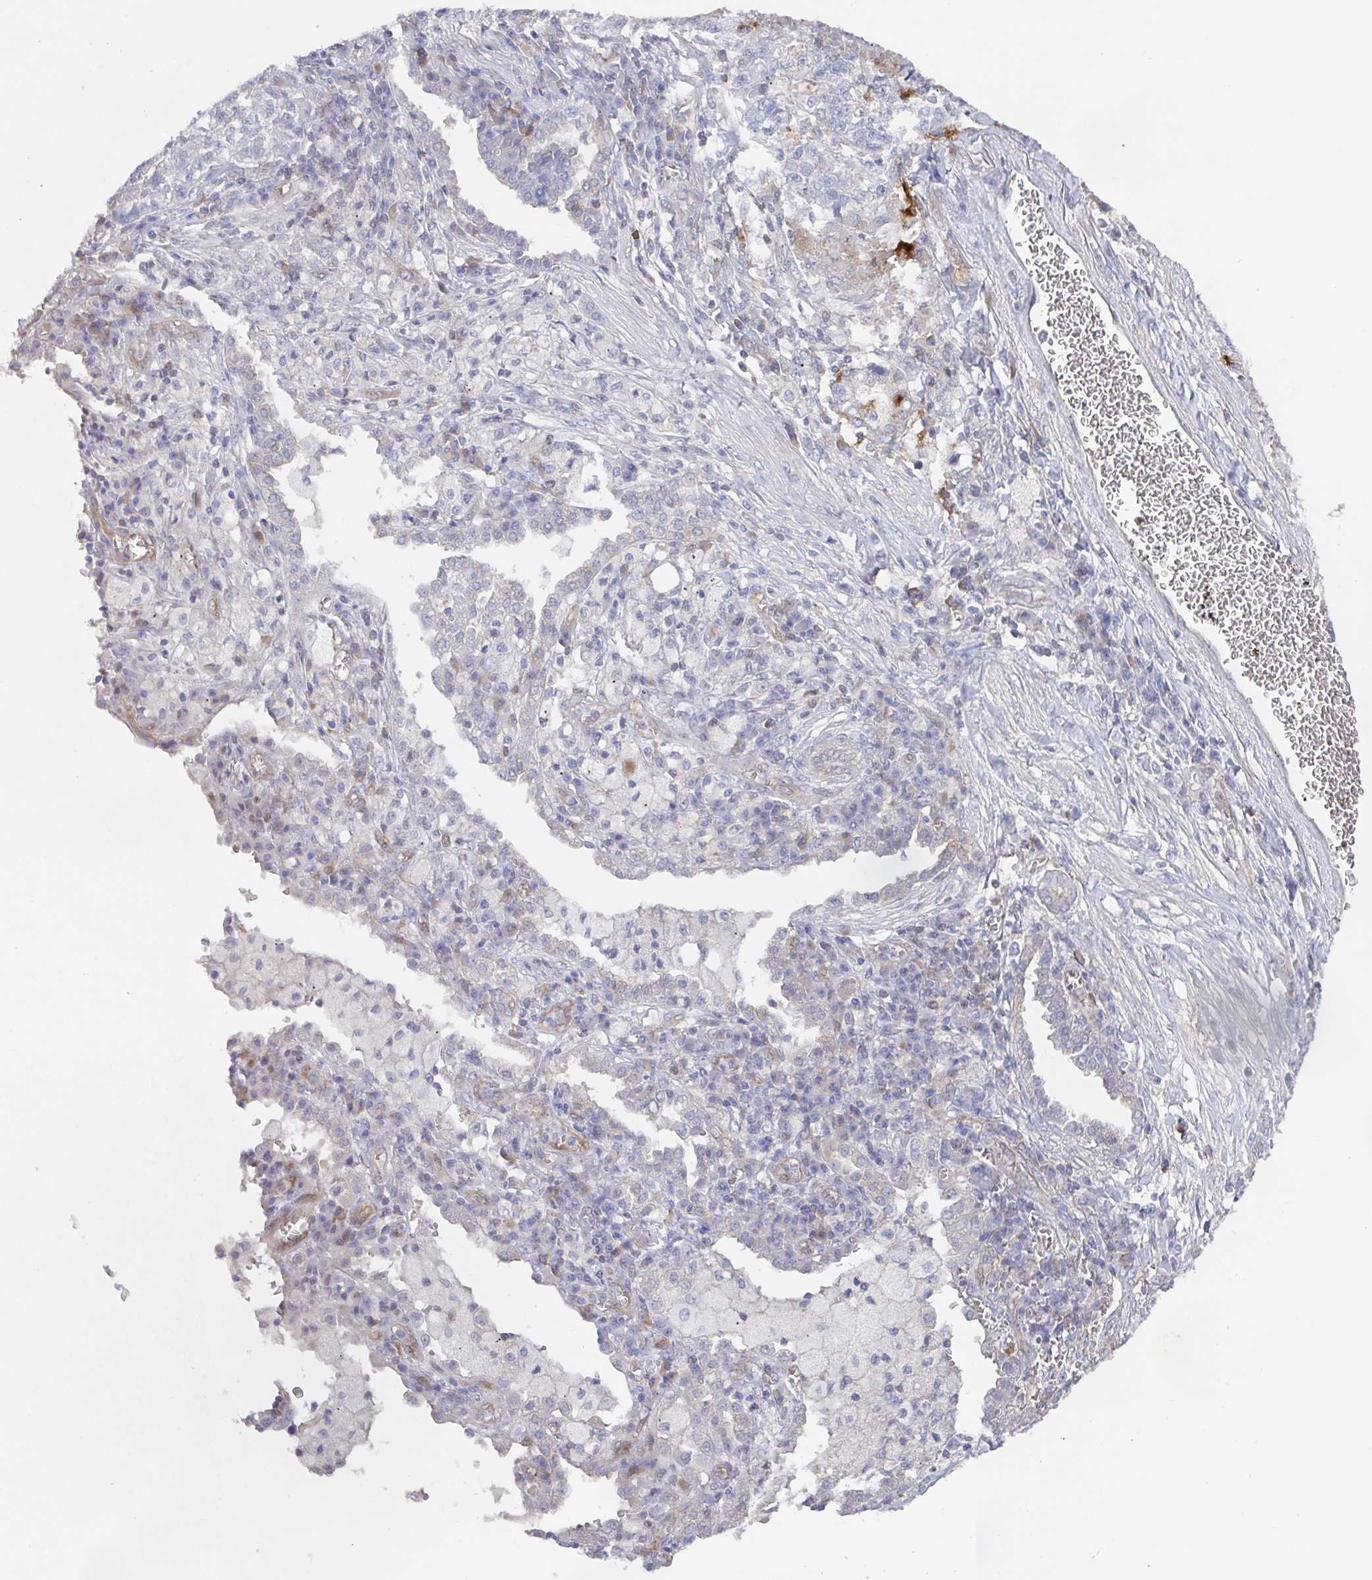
{"staining": {"intensity": "negative", "quantity": "none", "location": "none"}, "tissue": "lung cancer", "cell_type": "Tumor cells", "image_type": "cancer", "snomed": [{"axis": "morphology", "description": "Adenocarcinoma, NOS"}, {"axis": "topography", "description": "Lung"}], "caption": "This photomicrograph is of lung cancer (adenocarcinoma) stained with immunohistochemistry to label a protein in brown with the nuclei are counter-stained blue. There is no staining in tumor cells.", "gene": "AGFG2", "patient": {"sex": "male", "age": 57}}